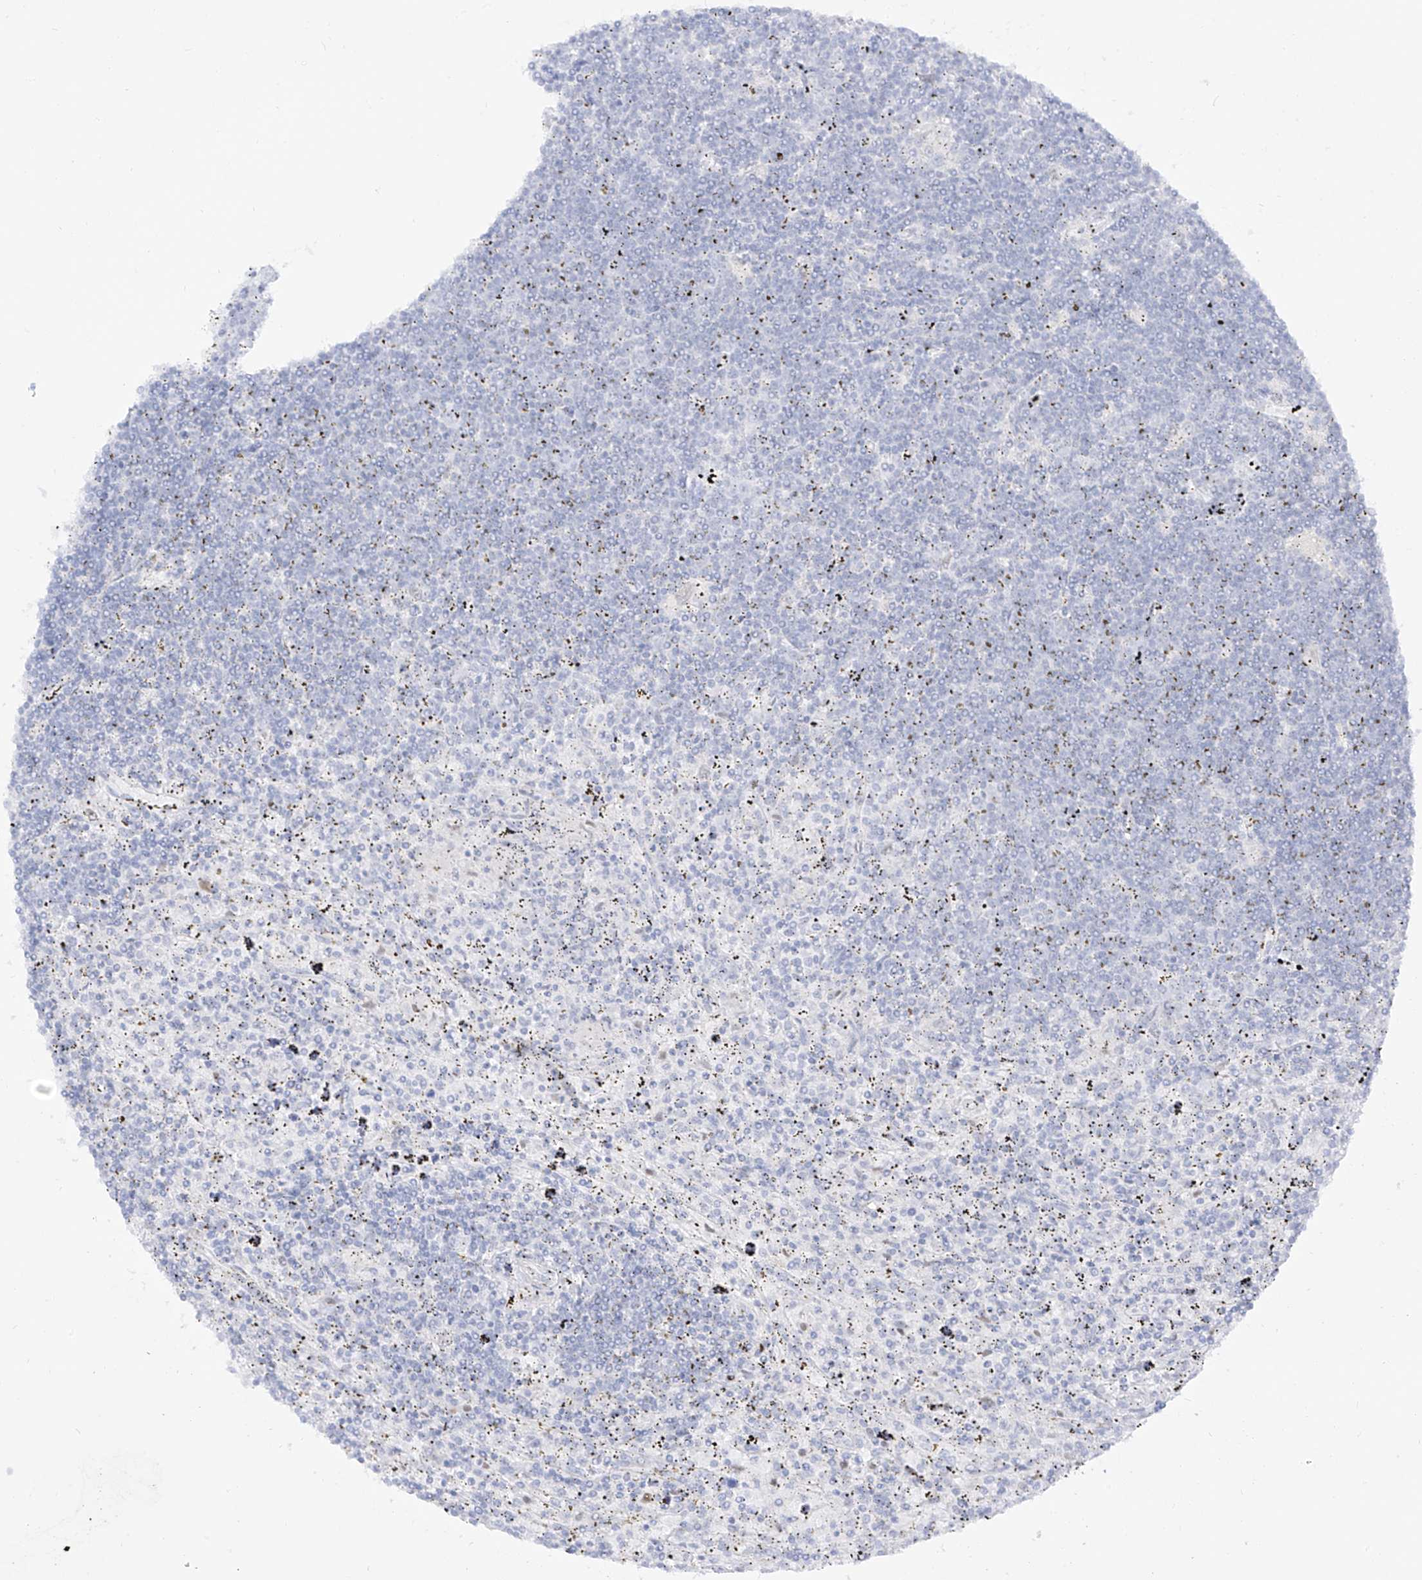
{"staining": {"intensity": "negative", "quantity": "none", "location": "none"}, "tissue": "lymphoma", "cell_type": "Tumor cells", "image_type": "cancer", "snomed": [{"axis": "morphology", "description": "Malignant lymphoma, non-Hodgkin's type, Low grade"}, {"axis": "topography", "description": "Spleen"}], "caption": "Malignant lymphoma, non-Hodgkin's type (low-grade) was stained to show a protein in brown. There is no significant staining in tumor cells. (IHC, brightfield microscopy, high magnification).", "gene": "DMKN", "patient": {"sex": "male", "age": 76}}